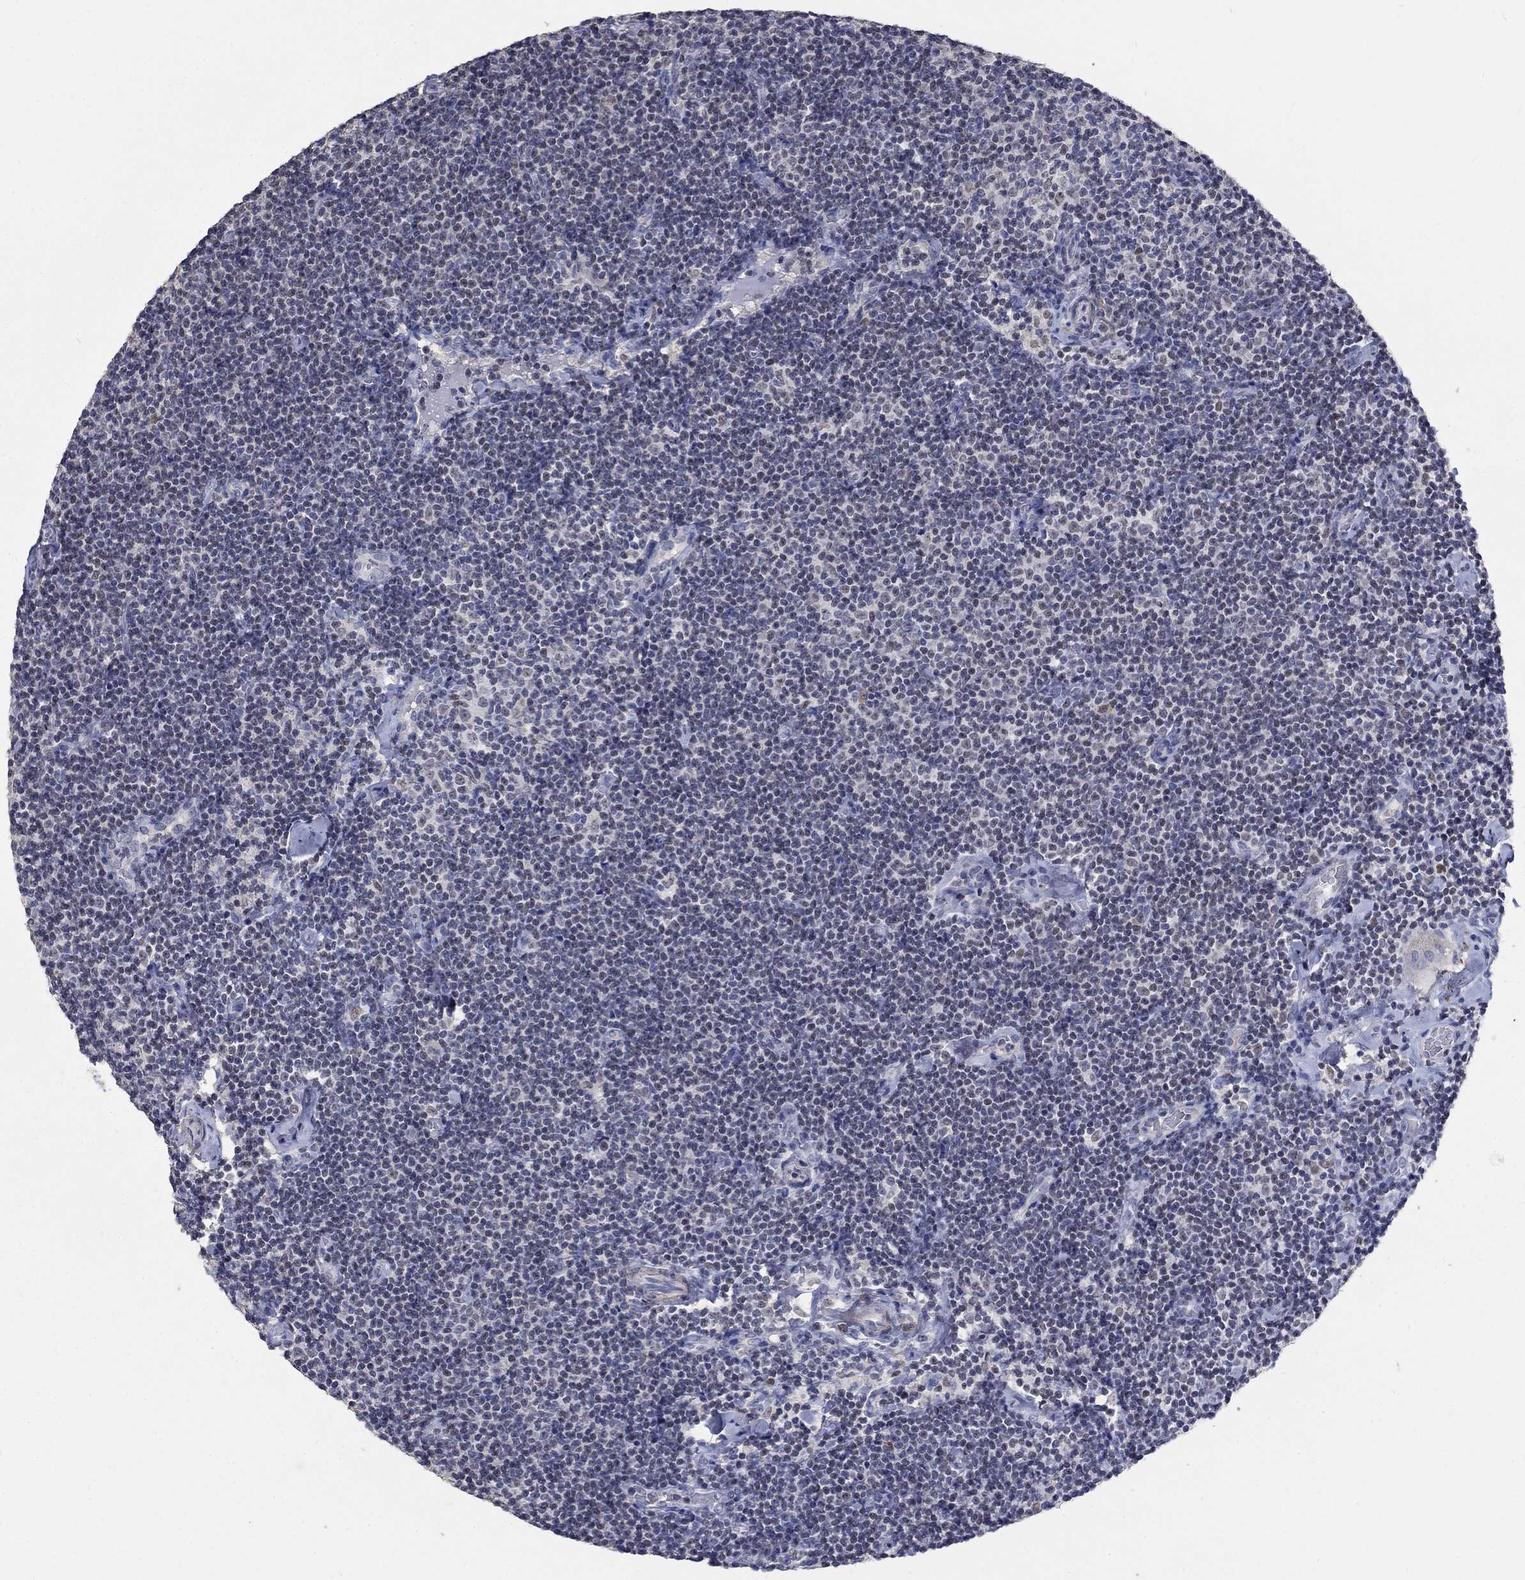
{"staining": {"intensity": "negative", "quantity": "none", "location": "none"}, "tissue": "lymphoma", "cell_type": "Tumor cells", "image_type": "cancer", "snomed": [{"axis": "morphology", "description": "Malignant lymphoma, non-Hodgkin's type, Low grade"}, {"axis": "topography", "description": "Lymph node"}], "caption": "Lymphoma stained for a protein using IHC reveals no expression tumor cells.", "gene": "ZBTB18", "patient": {"sex": "male", "age": 81}}